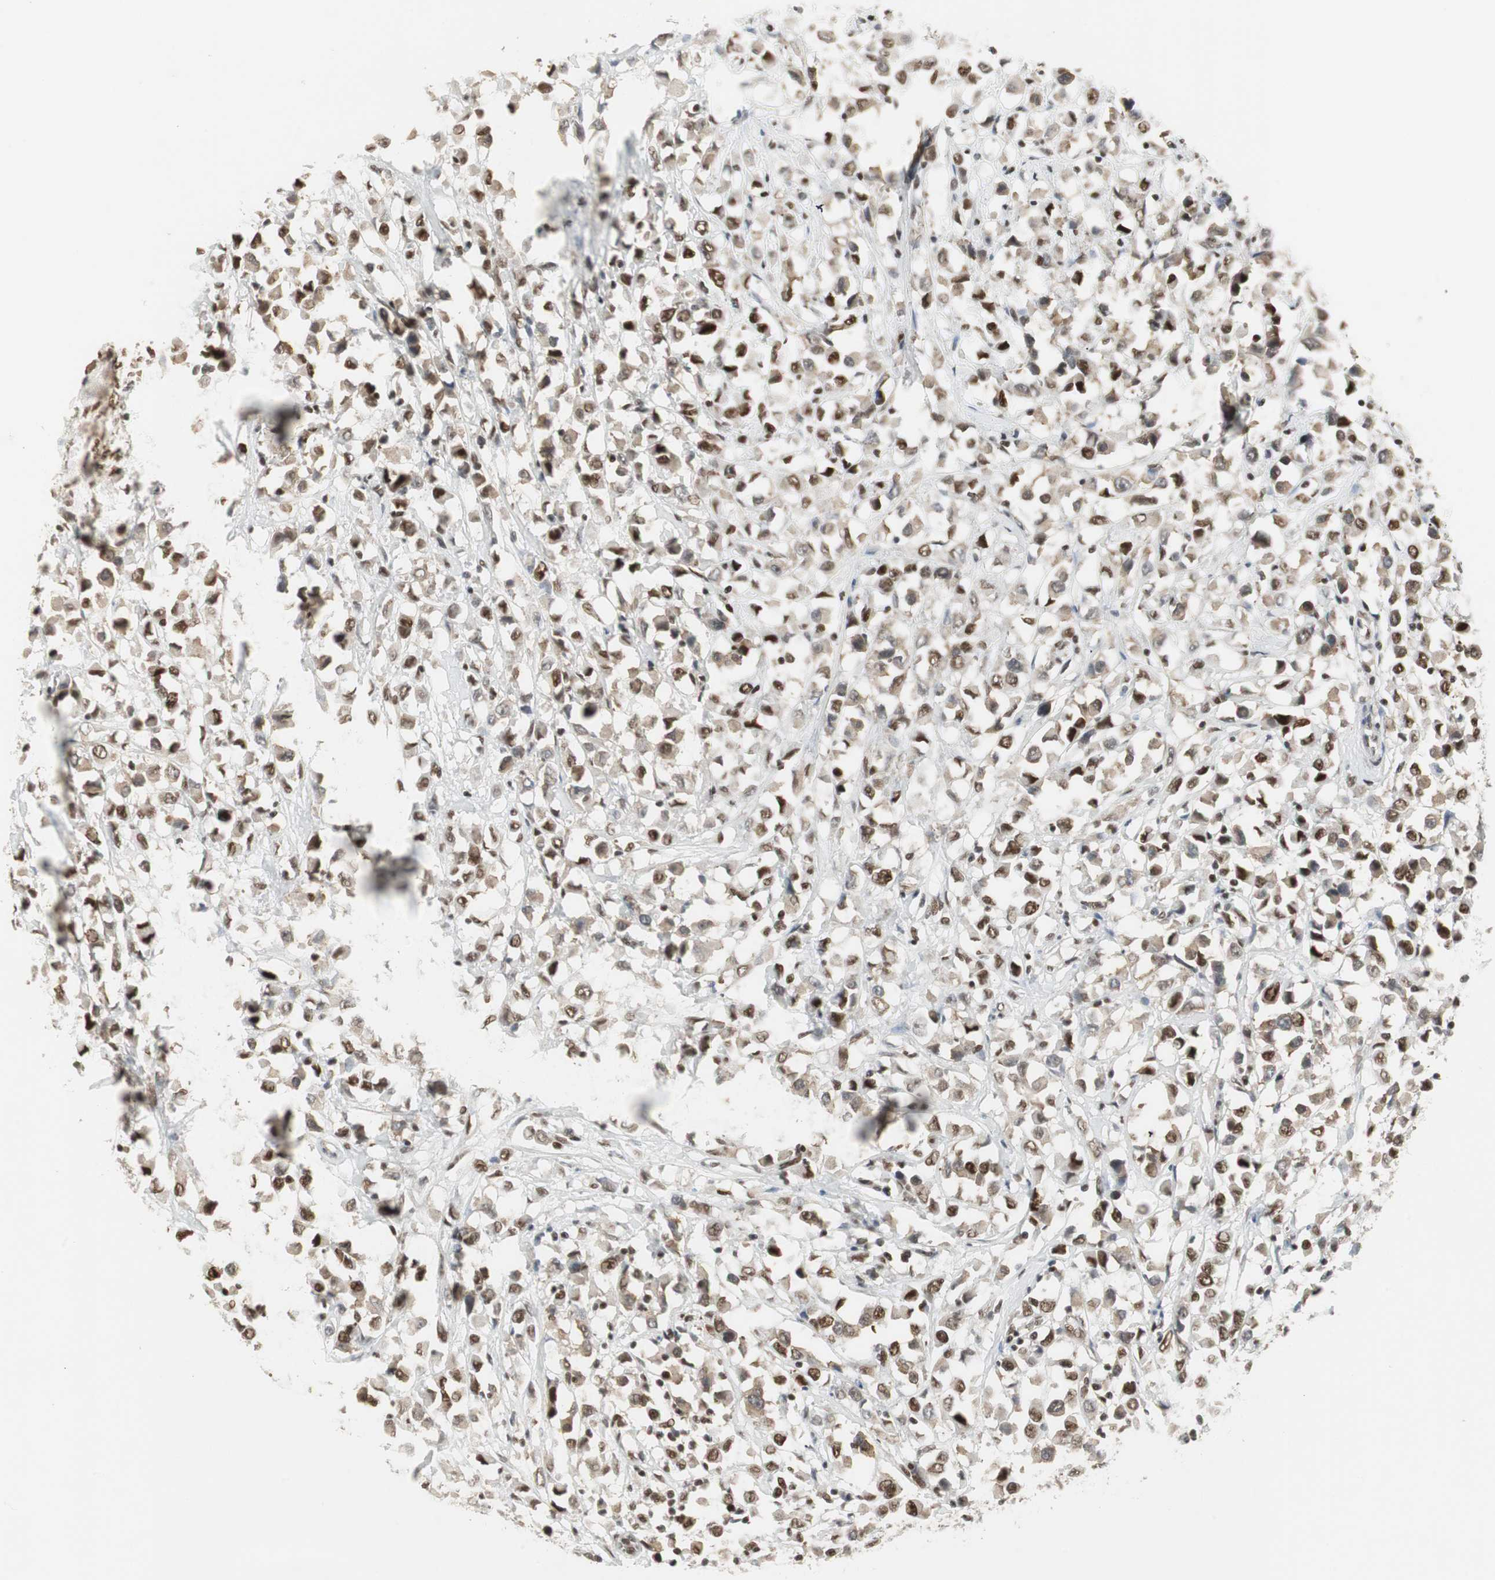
{"staining": {"intensity": "strong", "quantity": ">75%", "location": "nuclear"}, "tissue": "breast cancer", "cell_type": "Tumor cells", "image_type": "cancer", "snomed": [{"axis": "morphology", "description": "Duct carcinoma"}, {"axis": "topography", "description": "Breast"}], "caption": "Protein expression analysis of breast intraductal carcinoma demonstrates strong nuclear expression in approximately >75% of tumor cells. The staining was performed using DAB, with brown indicating positive protein expression. Nuclei are stained blue with hematoxylin.", "gene": "RTF1", "patient": {"sex": "female", "age": 61}}